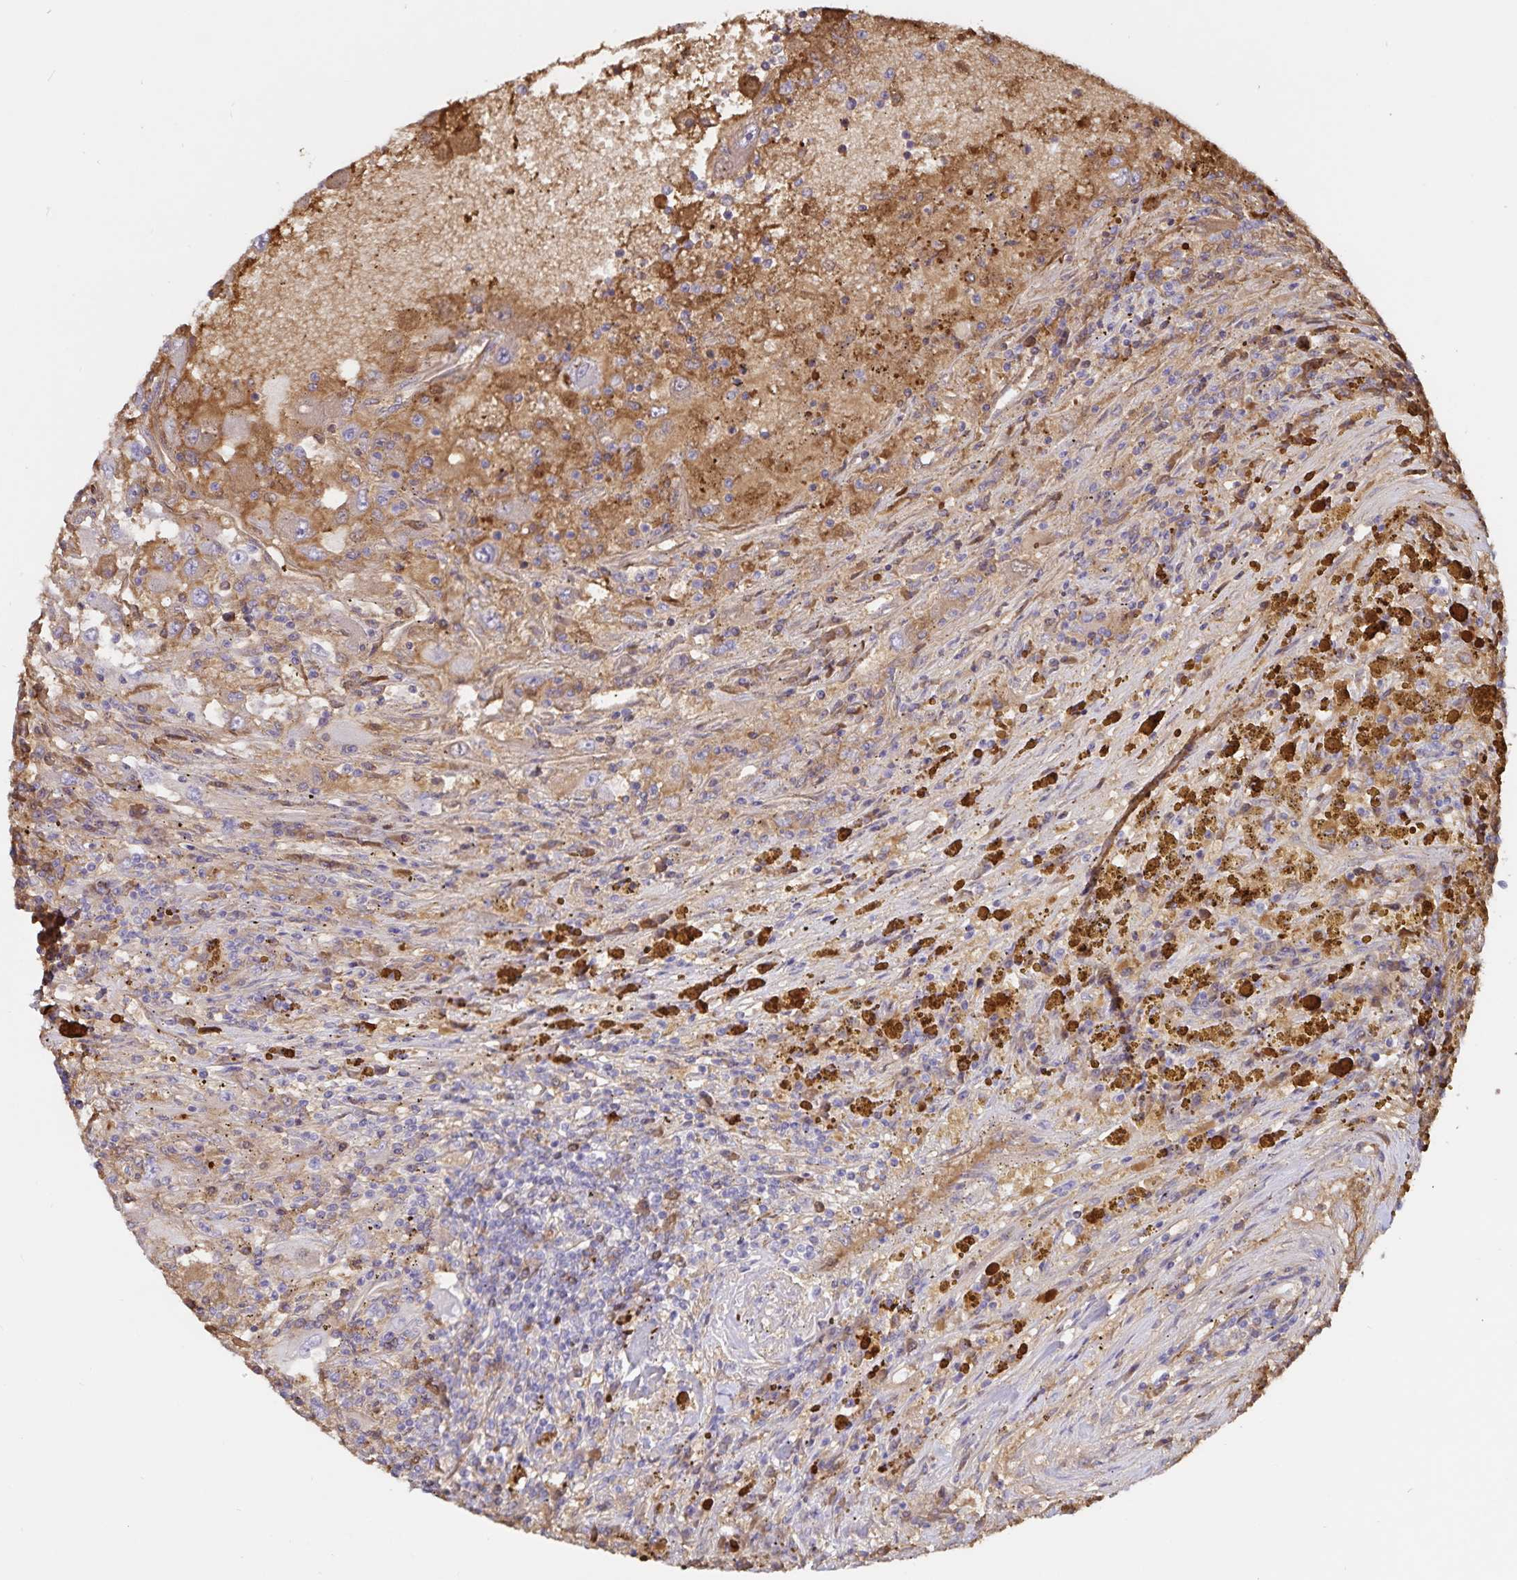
{"staining": {"intensity": "moderate", "quantity": "25%-75%", "location": "cytoplasmic/membranous"}, "tissue": "renal cancer", "cell_type": "Tumor cells", "image_type": "cancer", "snomed": [{"axis": "morphology", "description": "Adenocarcinoma, NOS"}, {"axis": "topography", "description": "Kidney"}], "caption": "Moderate cytoplasmic/membranous positivity is seen in approximately 25%-75% of tumor cells in renal cancer.", "gene": "FGG", "patient": {"sex": "female", "age": 67}}